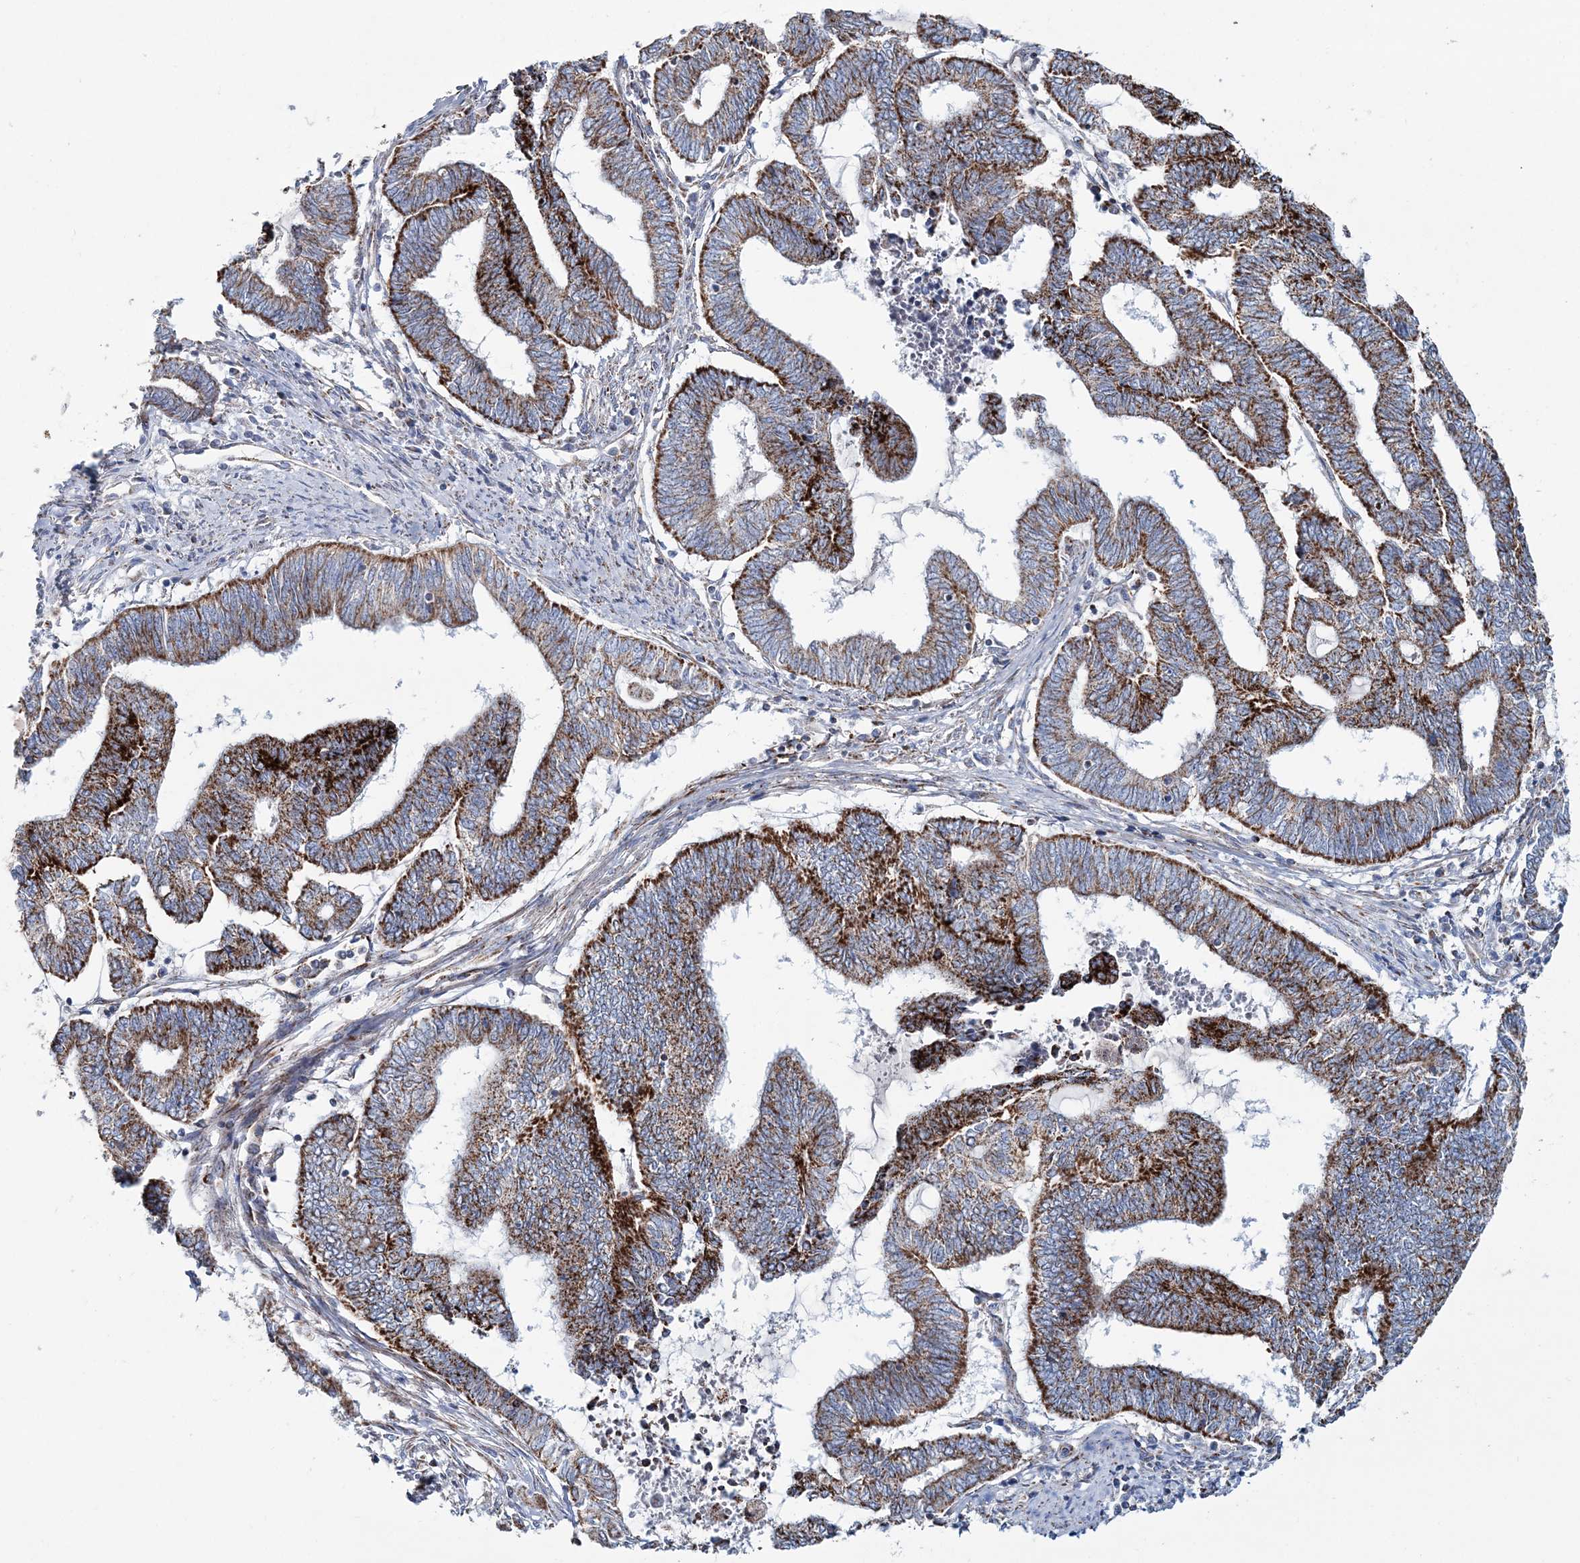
{"staining": {"intensity": "strong", "quantity": ">75%", "location": "cytoplasmic/membranous"}, "tissue": "endometrial cancer", "cell_type": "Tumor cells", "image_type": "cancer", "snomed": [{"axis": "morphology", "description": "Adenocarcinoma, NOS"}, {"axis": "topography", "description": "Uterus"}, {"axis": "topography", "description": "Endometrium"}], "caption": "A high-resolution photomicrograph shows immunohistochemistry staining of endometrial cancer, which reveals strong cytoplasmic/membranous expression in about >75% of tumor cells. The protein is shown in brown color, while the nuclei are stained blue.", "gene": "ARHGAP6", "patient": {"sex": "female", "age": 70}}